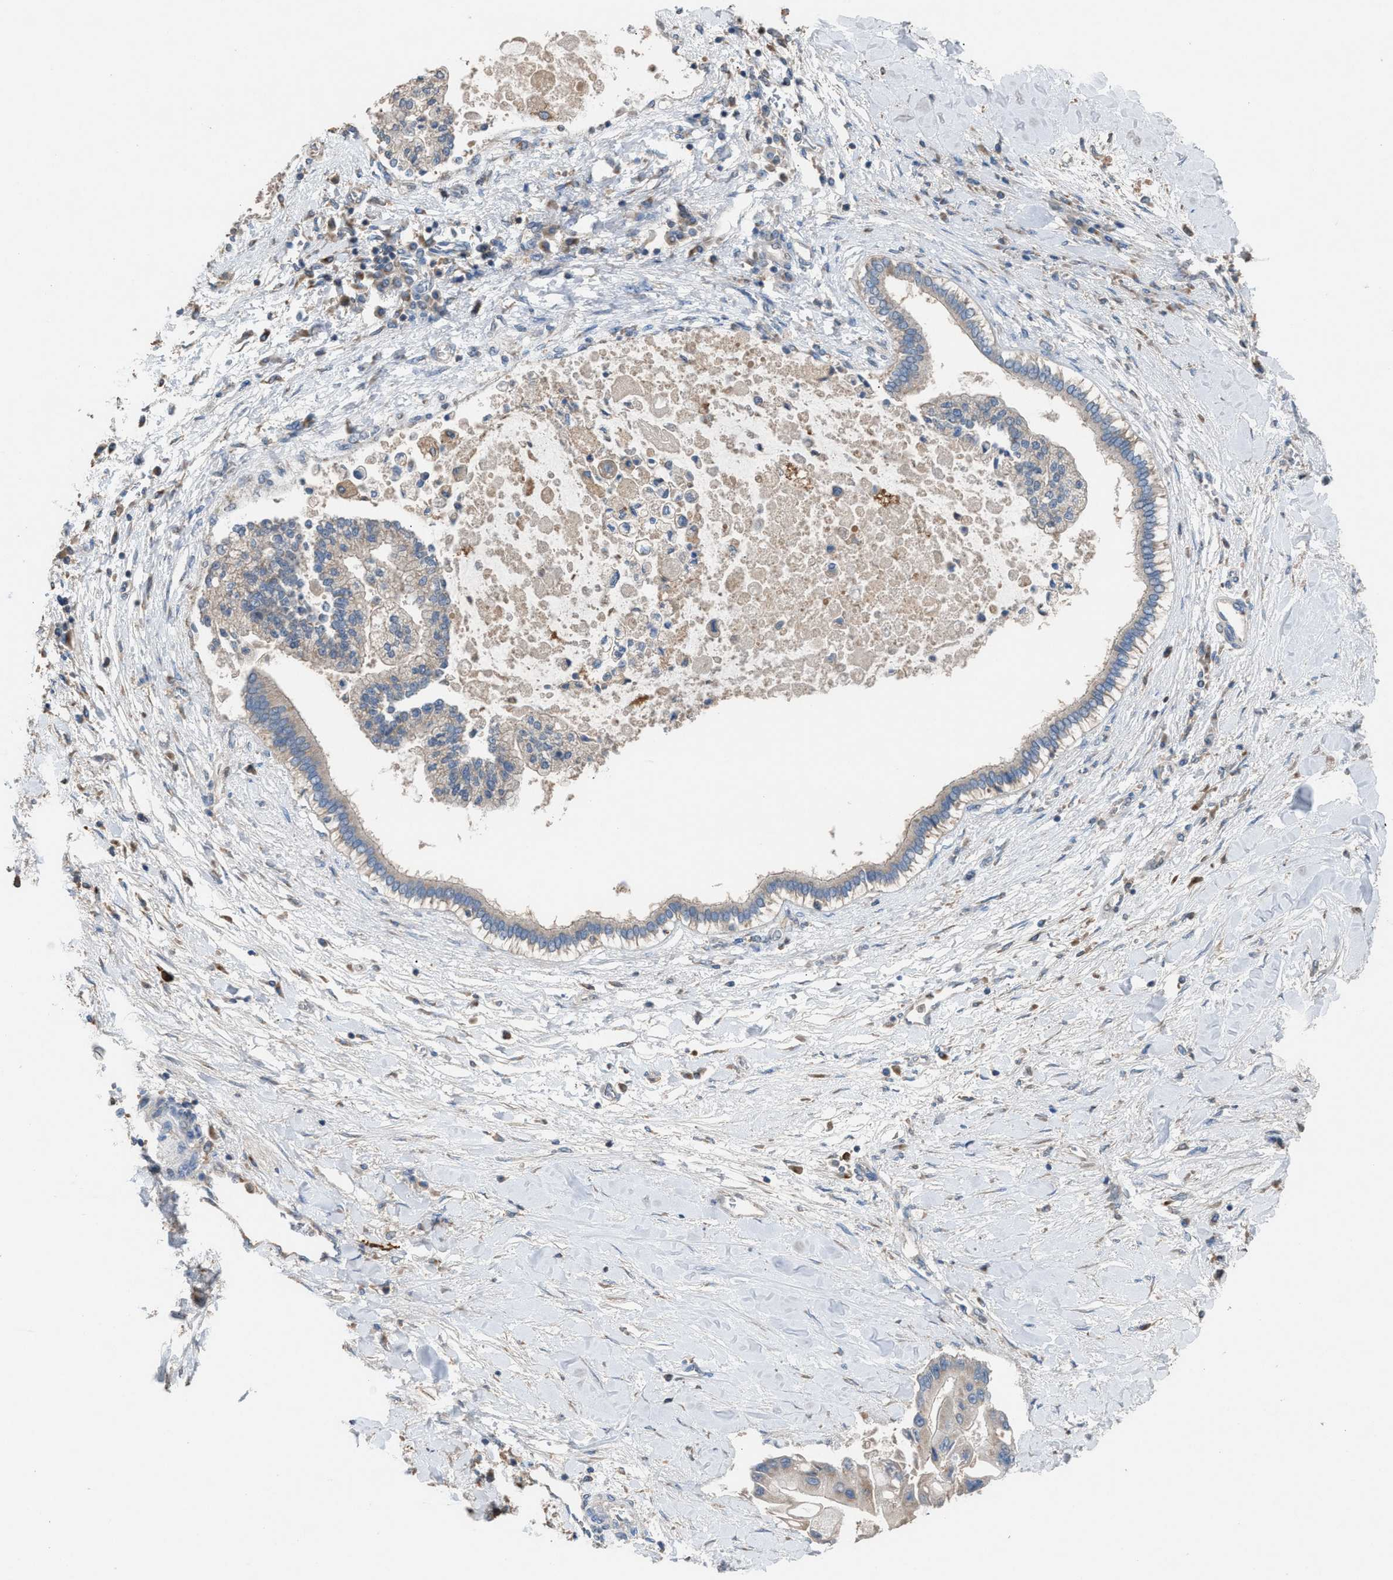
{"staining": {"intensity": "weak", "quantity": ">75%", "location": "cytoplasmic/membranous"}, "tissue": "liver cancer", "cell_type": "Tumor cells", "image_type": "cancer", "snomed": [{"axis": "morphology", "description": "Cholangiocarcinoma"}, {"axis": "topography", "description": "Liver"}], "caption": "A high-resolution photomicrograph shows immunohistochemistry staining of liver cancer (cholangiocarcinoma), which reveals weak cytoplasmic/membranous expression in about >75% of tumor cells.", "gene": "TPK1", "patient": {"sex": "male", "age": 50}}